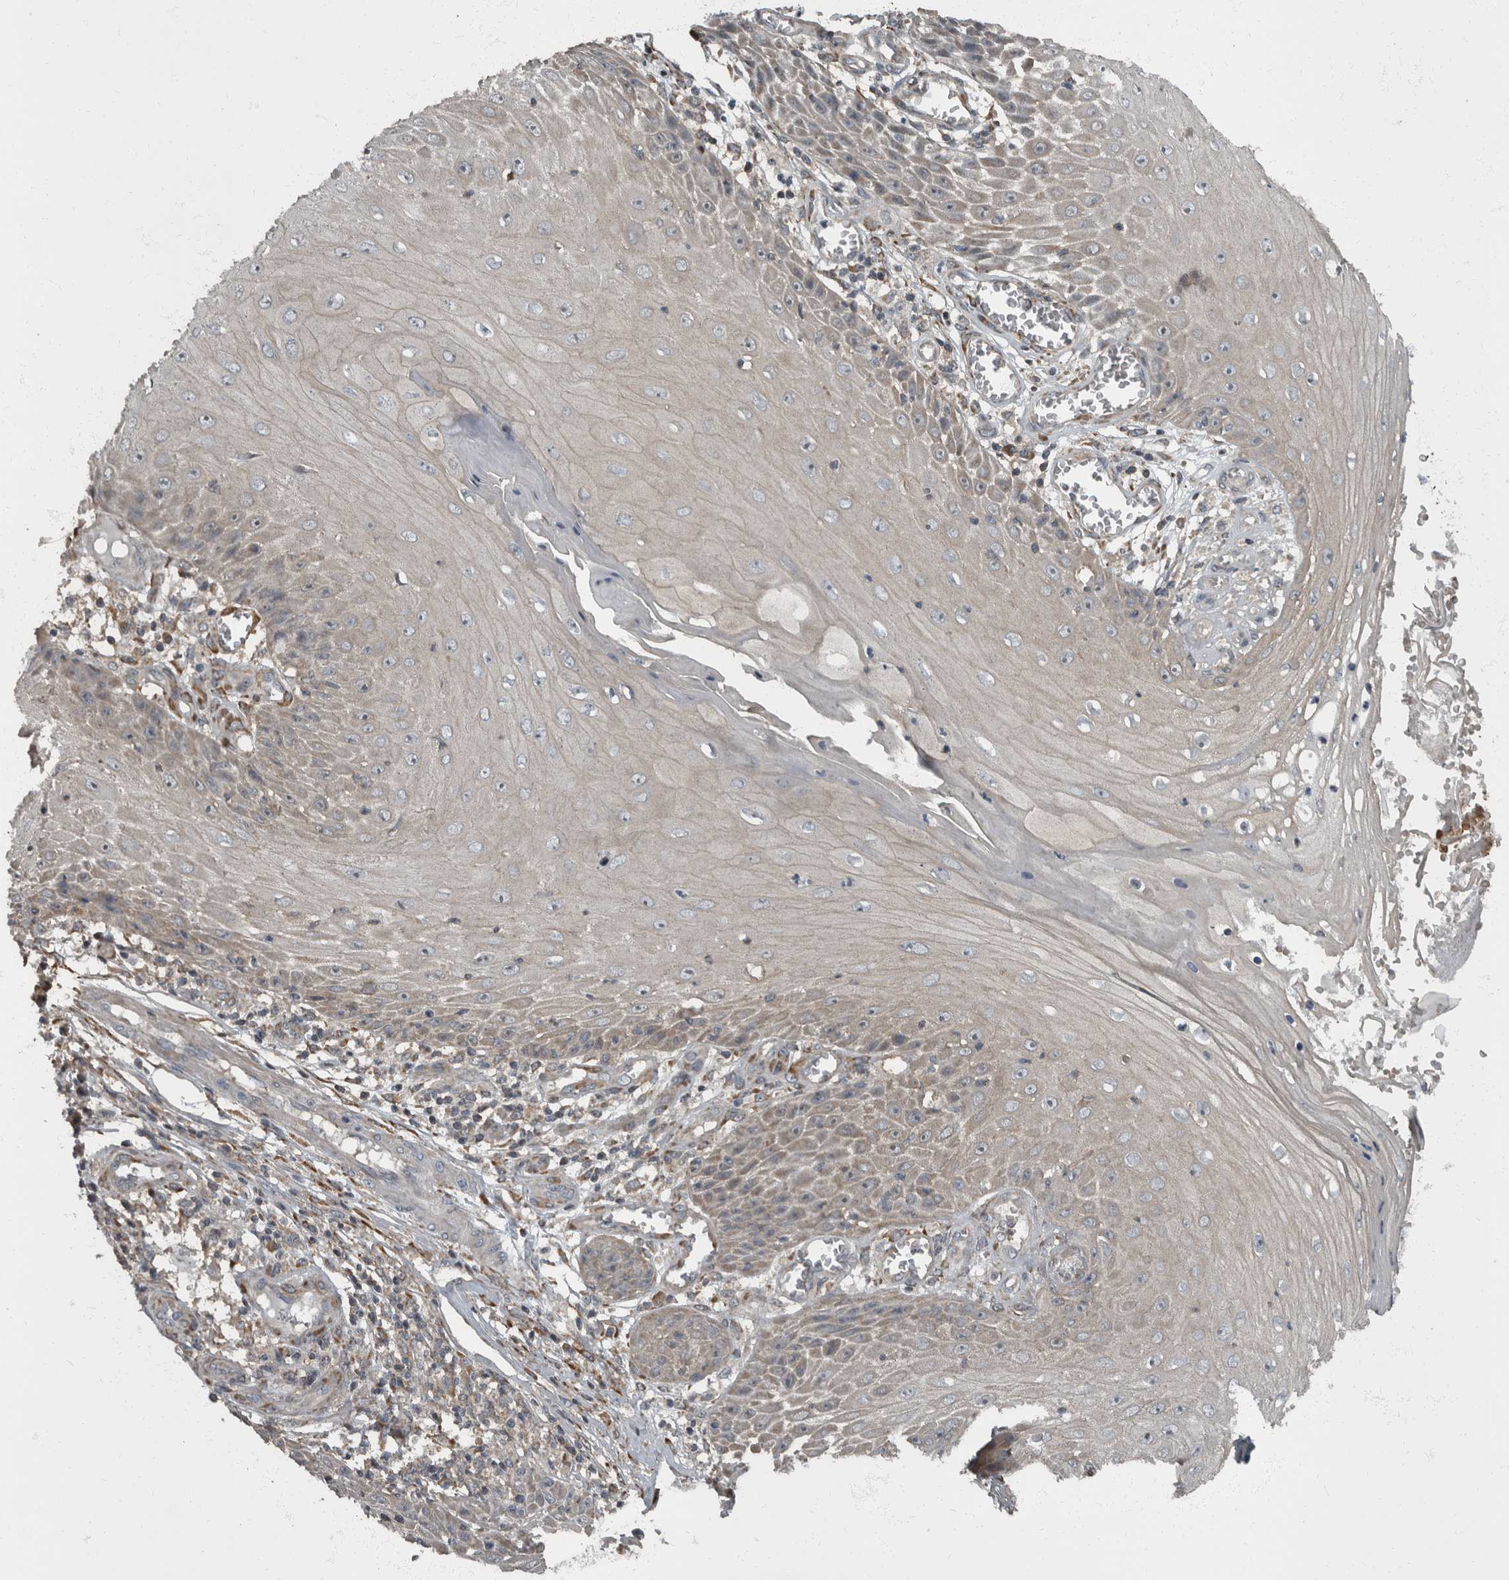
{"staining": {"intensity": "weak", "quantity": "<25%", "location": "cytoplasmic/membranous"}, "tissue": "skin cancer", "cell_type": "Tumor cells", "image_type": "cancer", "snomed": [{"axis": "morphology", "description": "Squamous cell carcinoma, NOS"}, {"axis": "topography", "description": "Skin"}], "caption": "DAB (3,3'-diaminobenzidine) immunohistochemical staining of human skin cancer demonstrates no significant positivity in tumor cells. (Brightfield microscopy of DAB immunohistochemistry at high magnification).", "gene": "RABGGTB", "patient": {"sex": "female", "age": 73}}